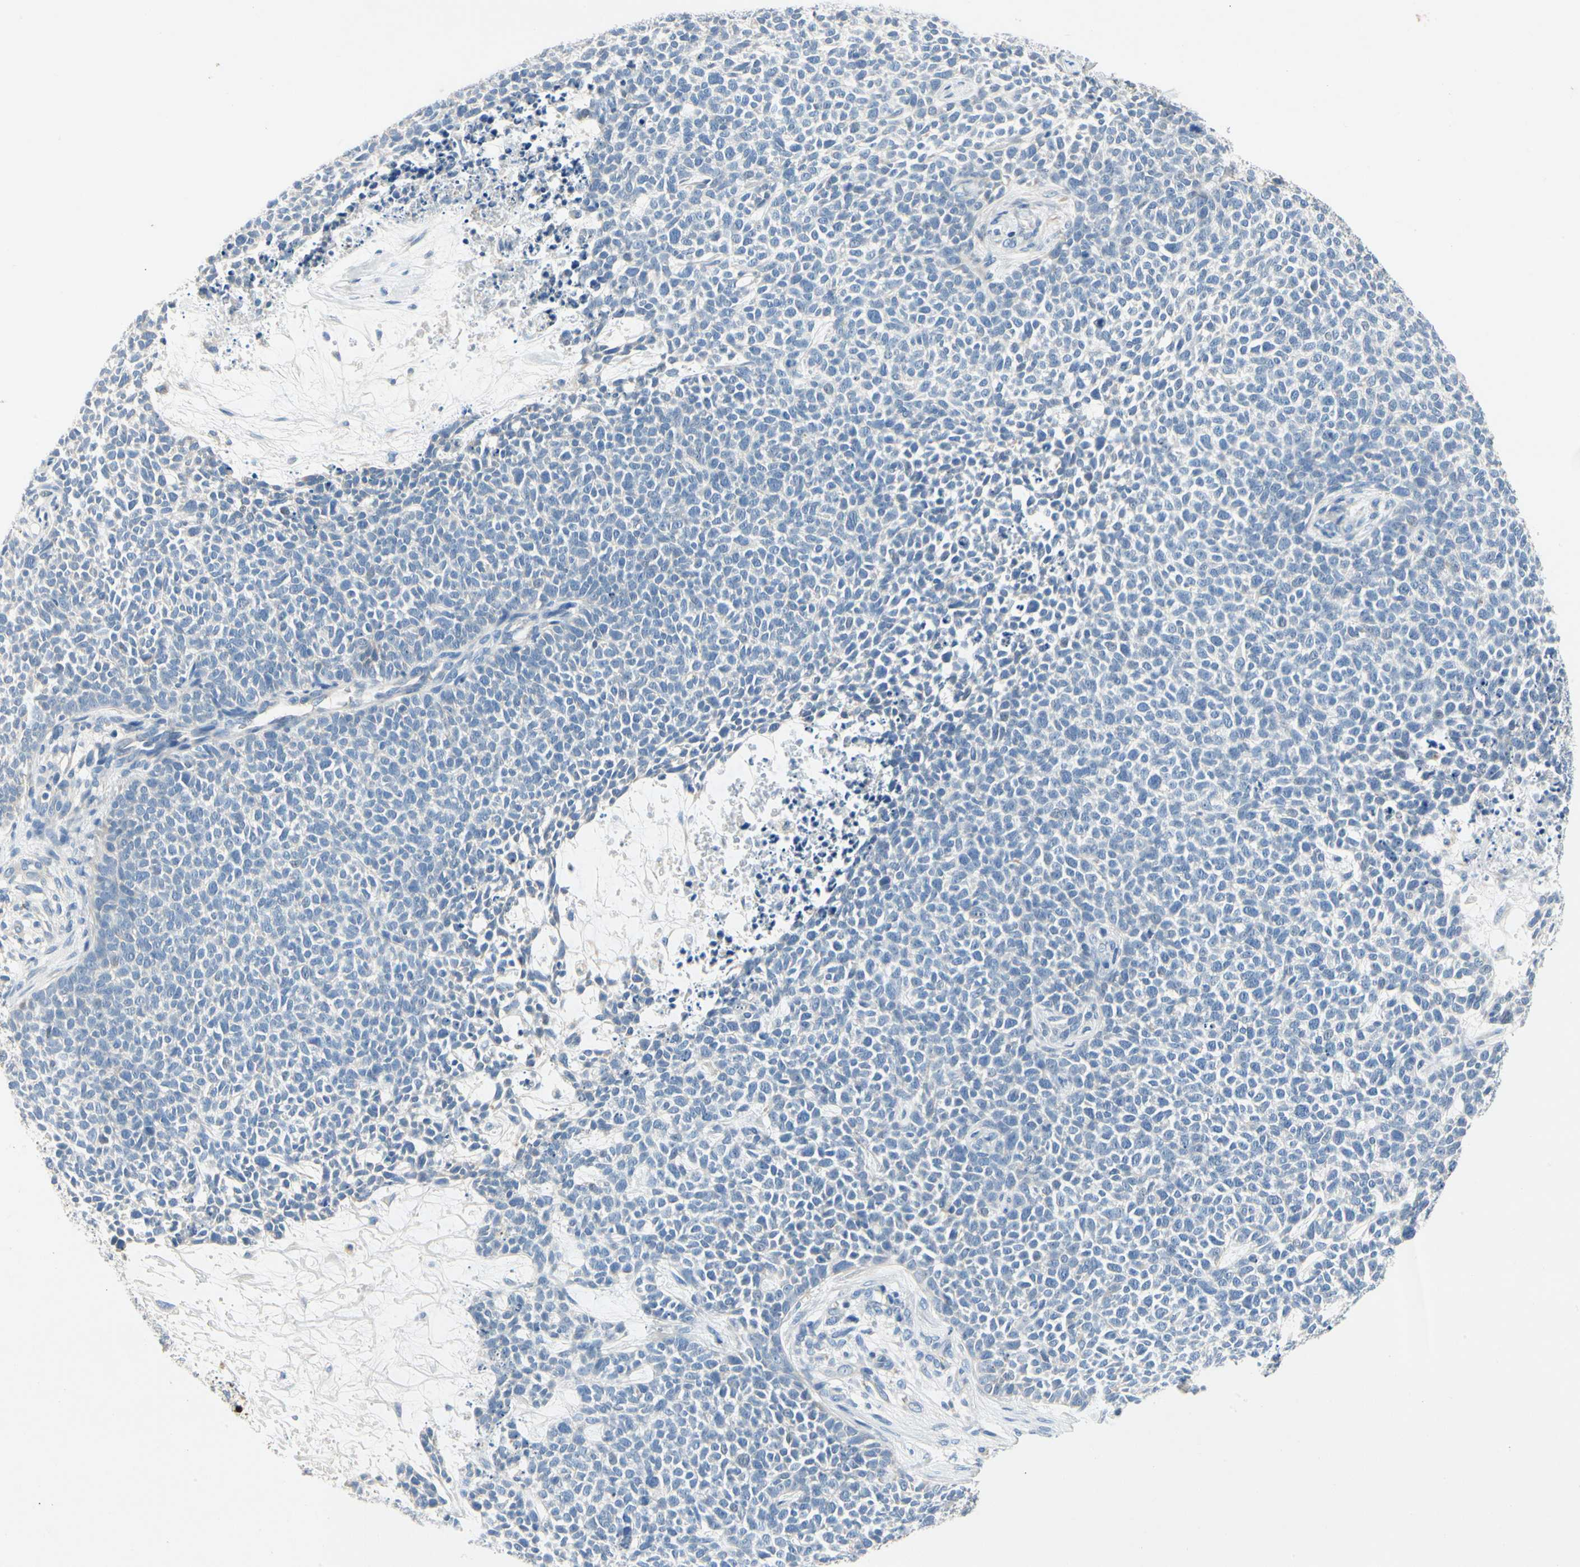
{"staining": {"intensity": "negative", "quantity": "none", "location": "none"}, "tissue": "skin cancer", "cell_type": "Tumor cells", "image_type": "cancer", "snomed": [{"axis": "morphology", "description": "Basal cell carcinoma"}, {"axis": "topography", "description": "Skin"}], "caption": "A histopathology image of skin cancer stained for a protein shows no brown staining in tumor cells. The staining was performed using DAB (3,3'-diaminobenzidine) to visualize the protein expression in brown, while the nuclei were stained in blue with hematoxylin (Magnification: 20x).", "gene": "CCM2L", "patient": {"sex": "female", "age": 84}}